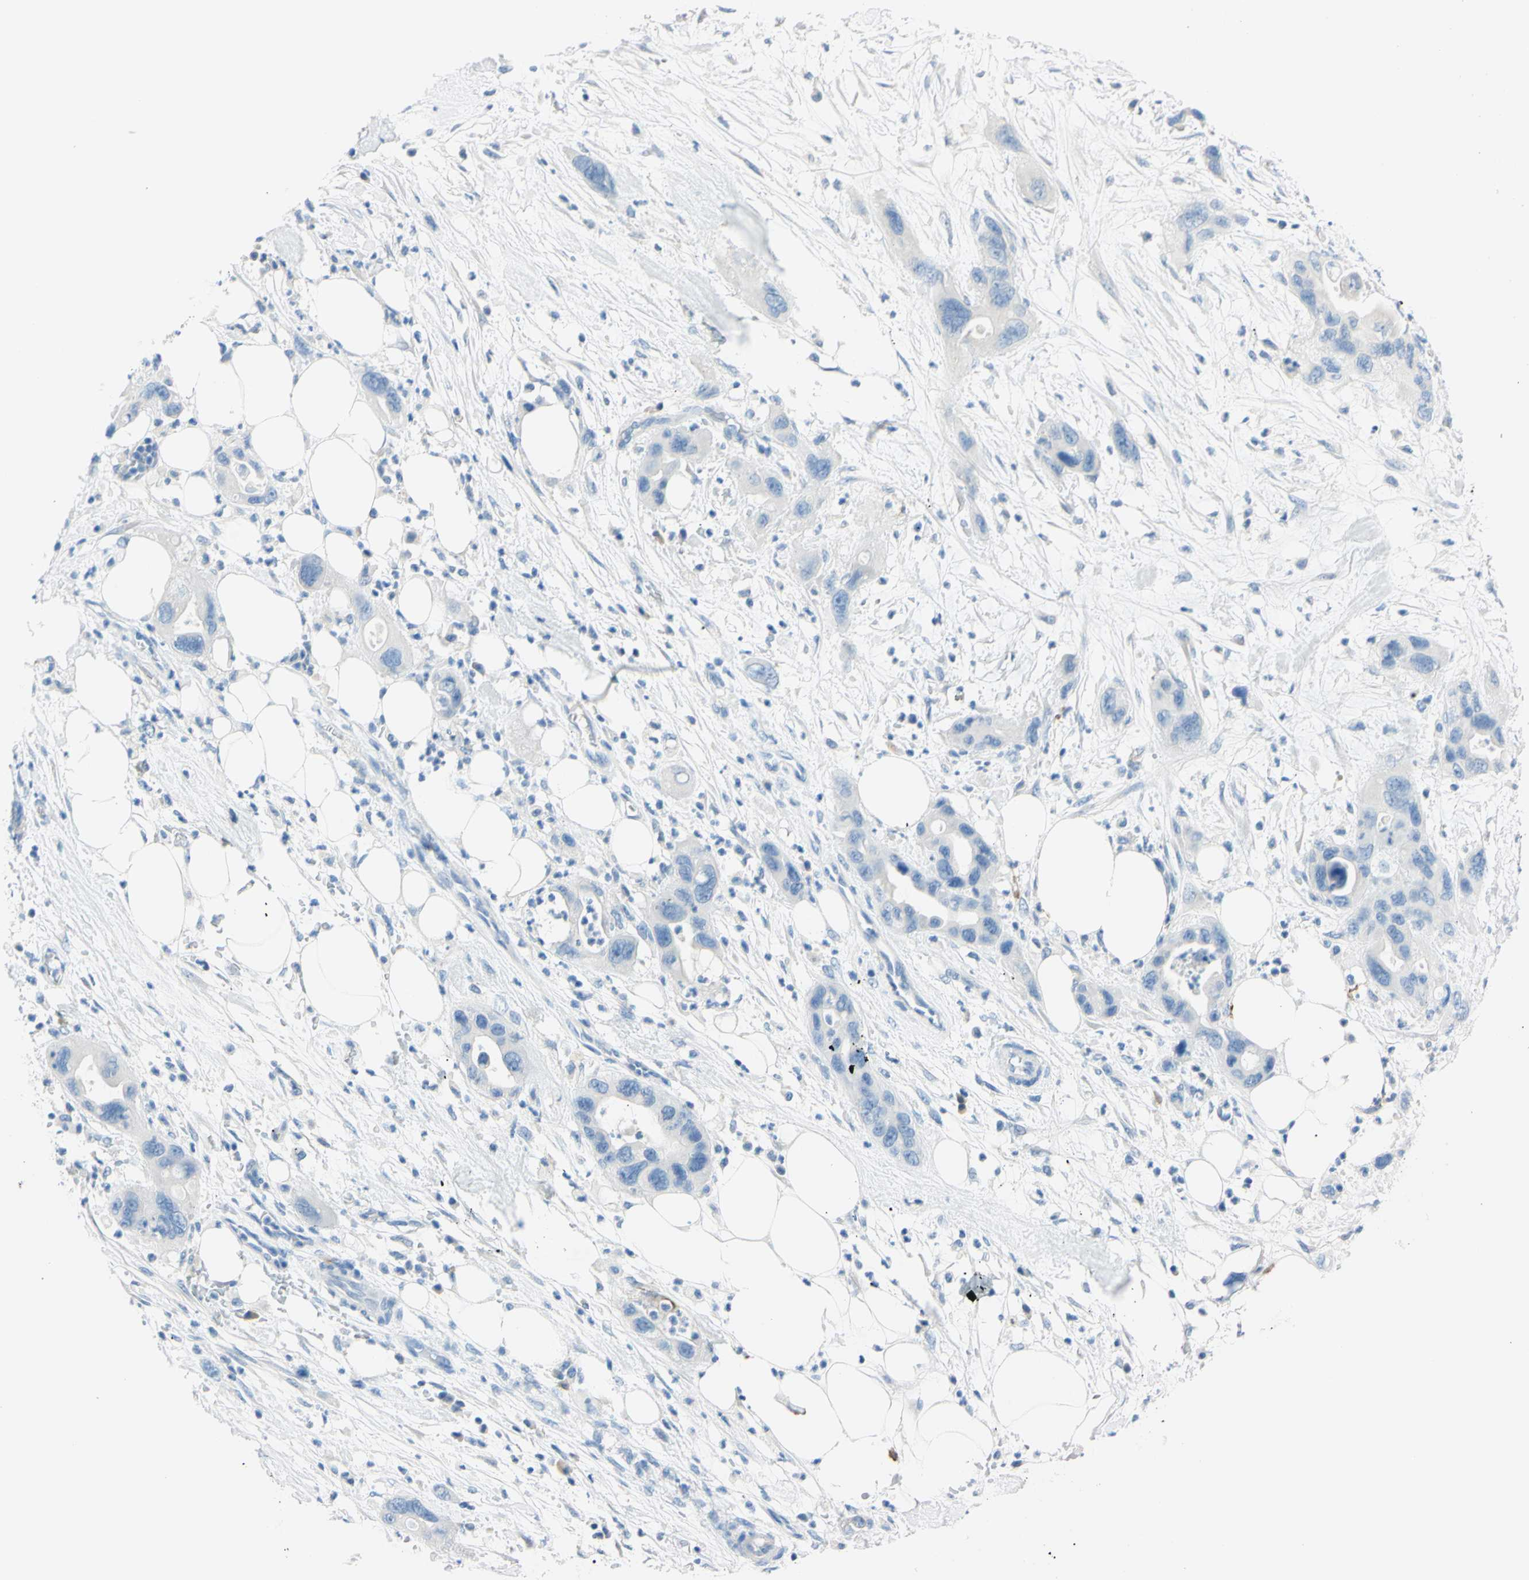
{"staining": {"intensity": "negative", "quantity": "none", "location": "none"}, "tissue": "pancreatic cancer", "cell_type": "Tumor cells", "image_type": "cancer", "snomed": [{"axis": "morphology", "description": "Adenocarcinoma, NOS"}, {"axis": "topography", "description": "Pancreas"}], "caption": "DAB immunohistochemical staining of human pancreatic adenocarcinoma displays no significant expression in tumor cells. Nuclei are stained in blue.", "gene": "FOLH1", "patient": {"sex": "female", "age": 71}}